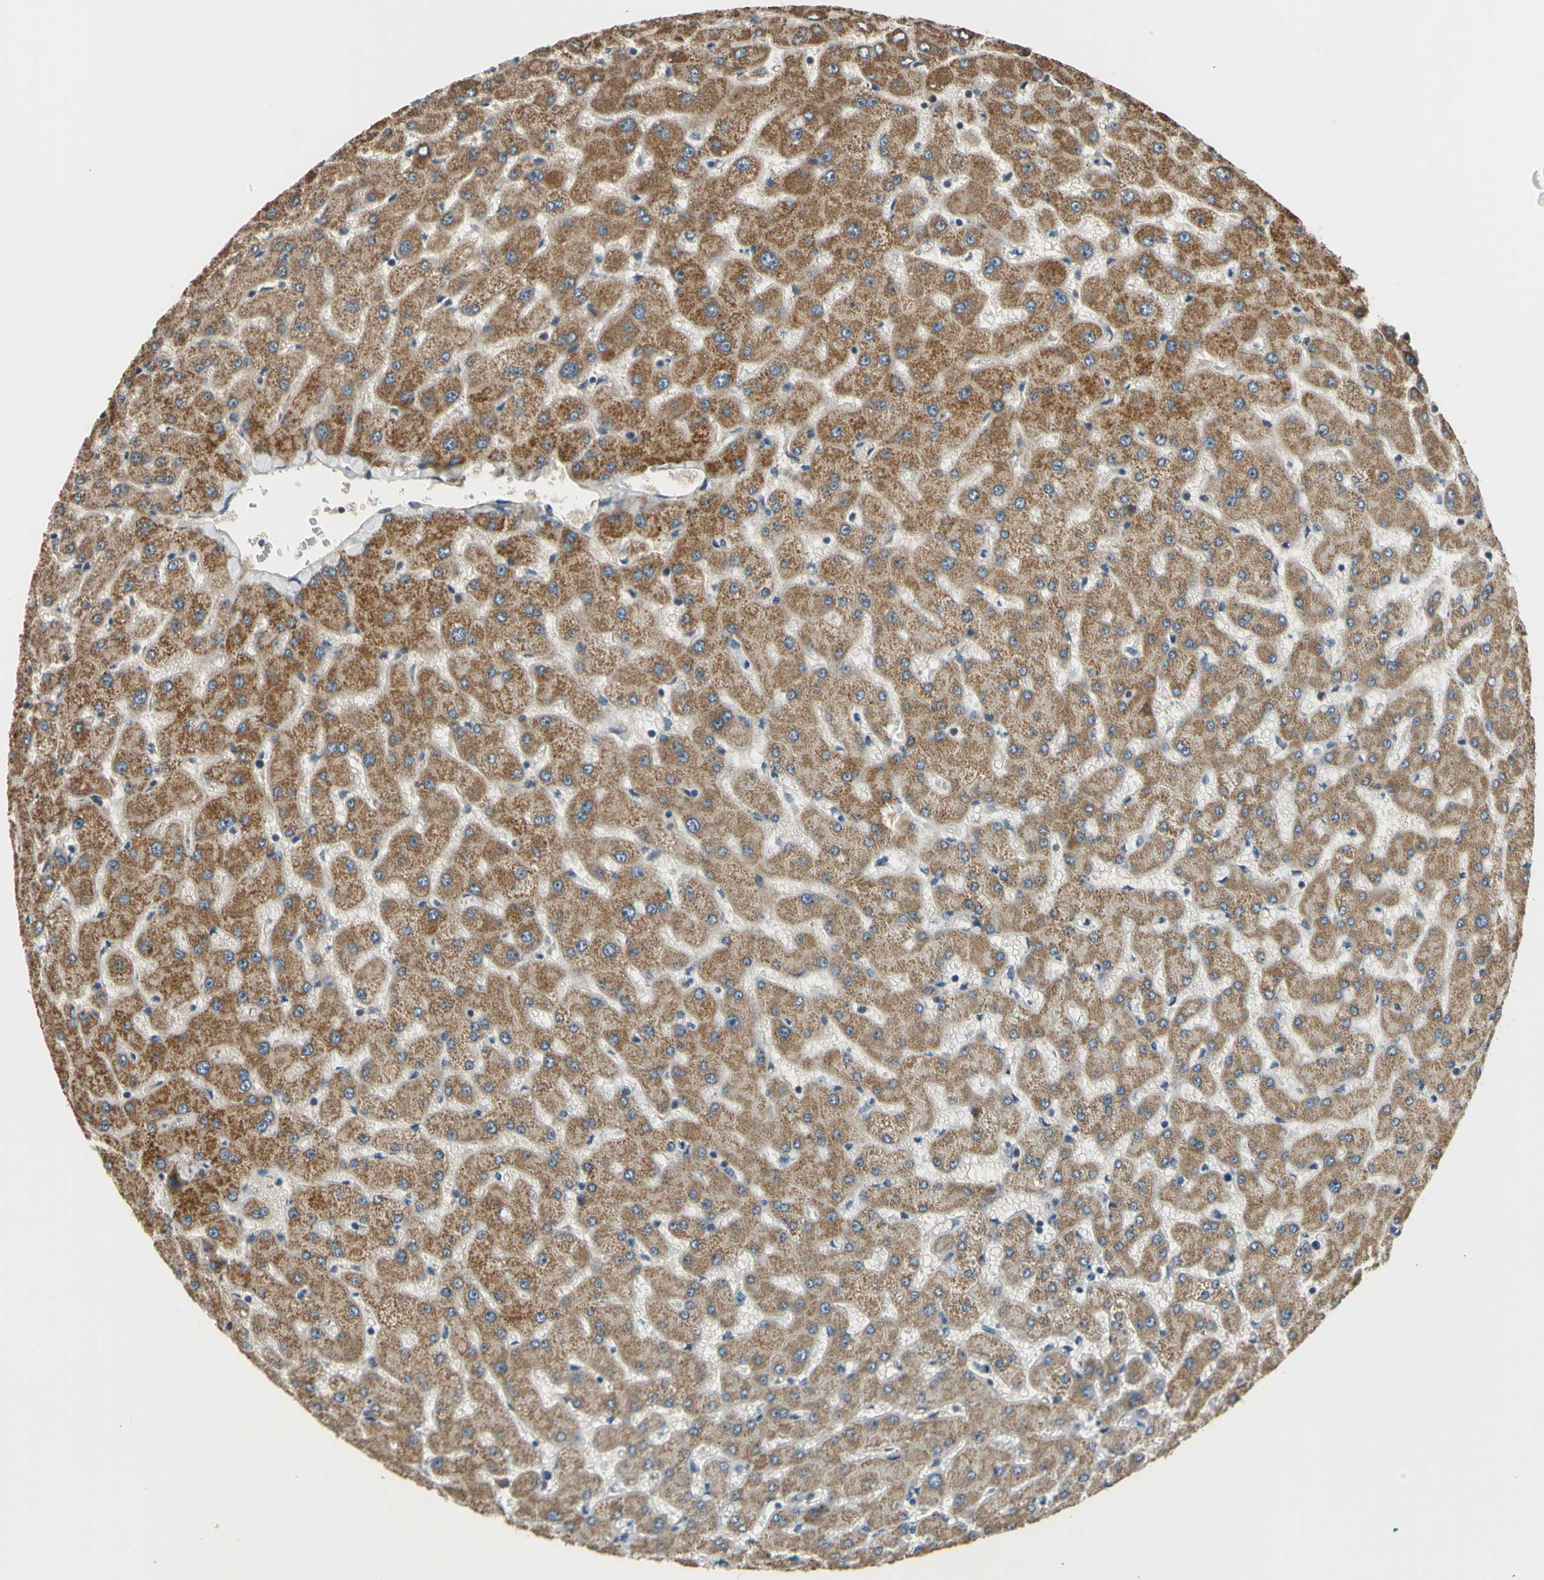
{"staining": {"intensity": "weak", "quantity": ">75%", "location": "cytoplasmic/membranous"}, "tissue": "liver", "cell_type": "Cholangiocytes", "image_type": "normal", "snomed": [{"axis": "morphology", "description": "Normal tissue, NOS"}, {"axis": "topography", "description": "Liver"}], "caption": "A brown stain labels weak cytoplasmic/membranous staining of a protein in cholangiocytes of benign human liver.", "gene": "EFNB2", "patient": {"sex": "female", "age": 63}}